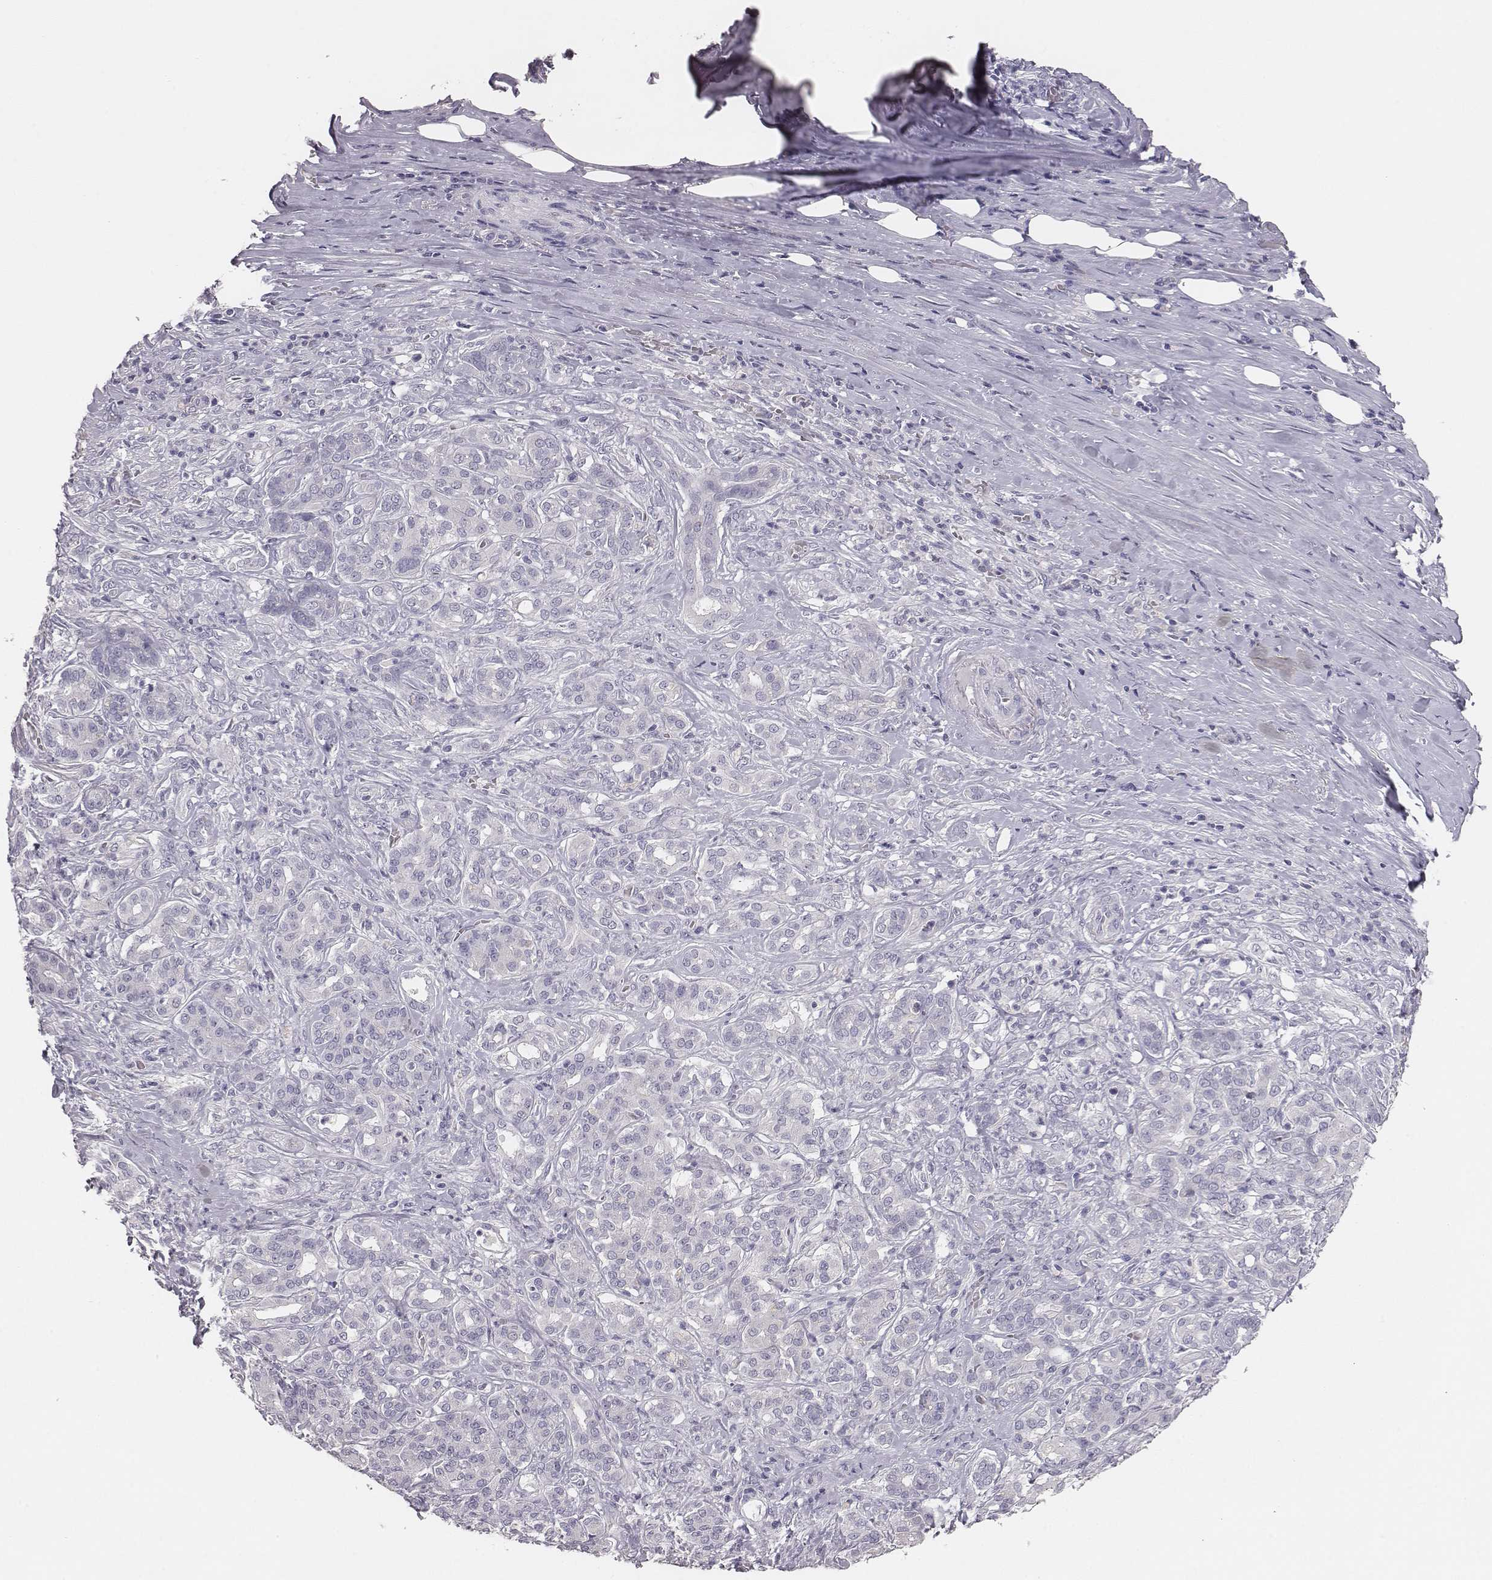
{"staining": {"intensity": "negative", "quantity": "none", "location": "none"}, "tissue": "pancreatic cancer", "cell_type": "Tumor cells", "image_type": "cancer", "snomed": [{"axis": "morphology", "description": "Normal tissue, NOS"}, {"axis": "morphology", "description": "Inflammation, NOS"}, {"axis": "morphology", "description": "Adenocarcinoma, NOS"}, {"axis": "topography", "description": "Pancreas"}], "caption": "High magnification brightfield microscopy of adenocarcinoma (pancreatic) stained with DAB (brown) and counterstained with hematoxylin (blue): tumor cells show no significant expression.", "gene": "MYH6", "patient": {"sex": "male", "age": 57}}